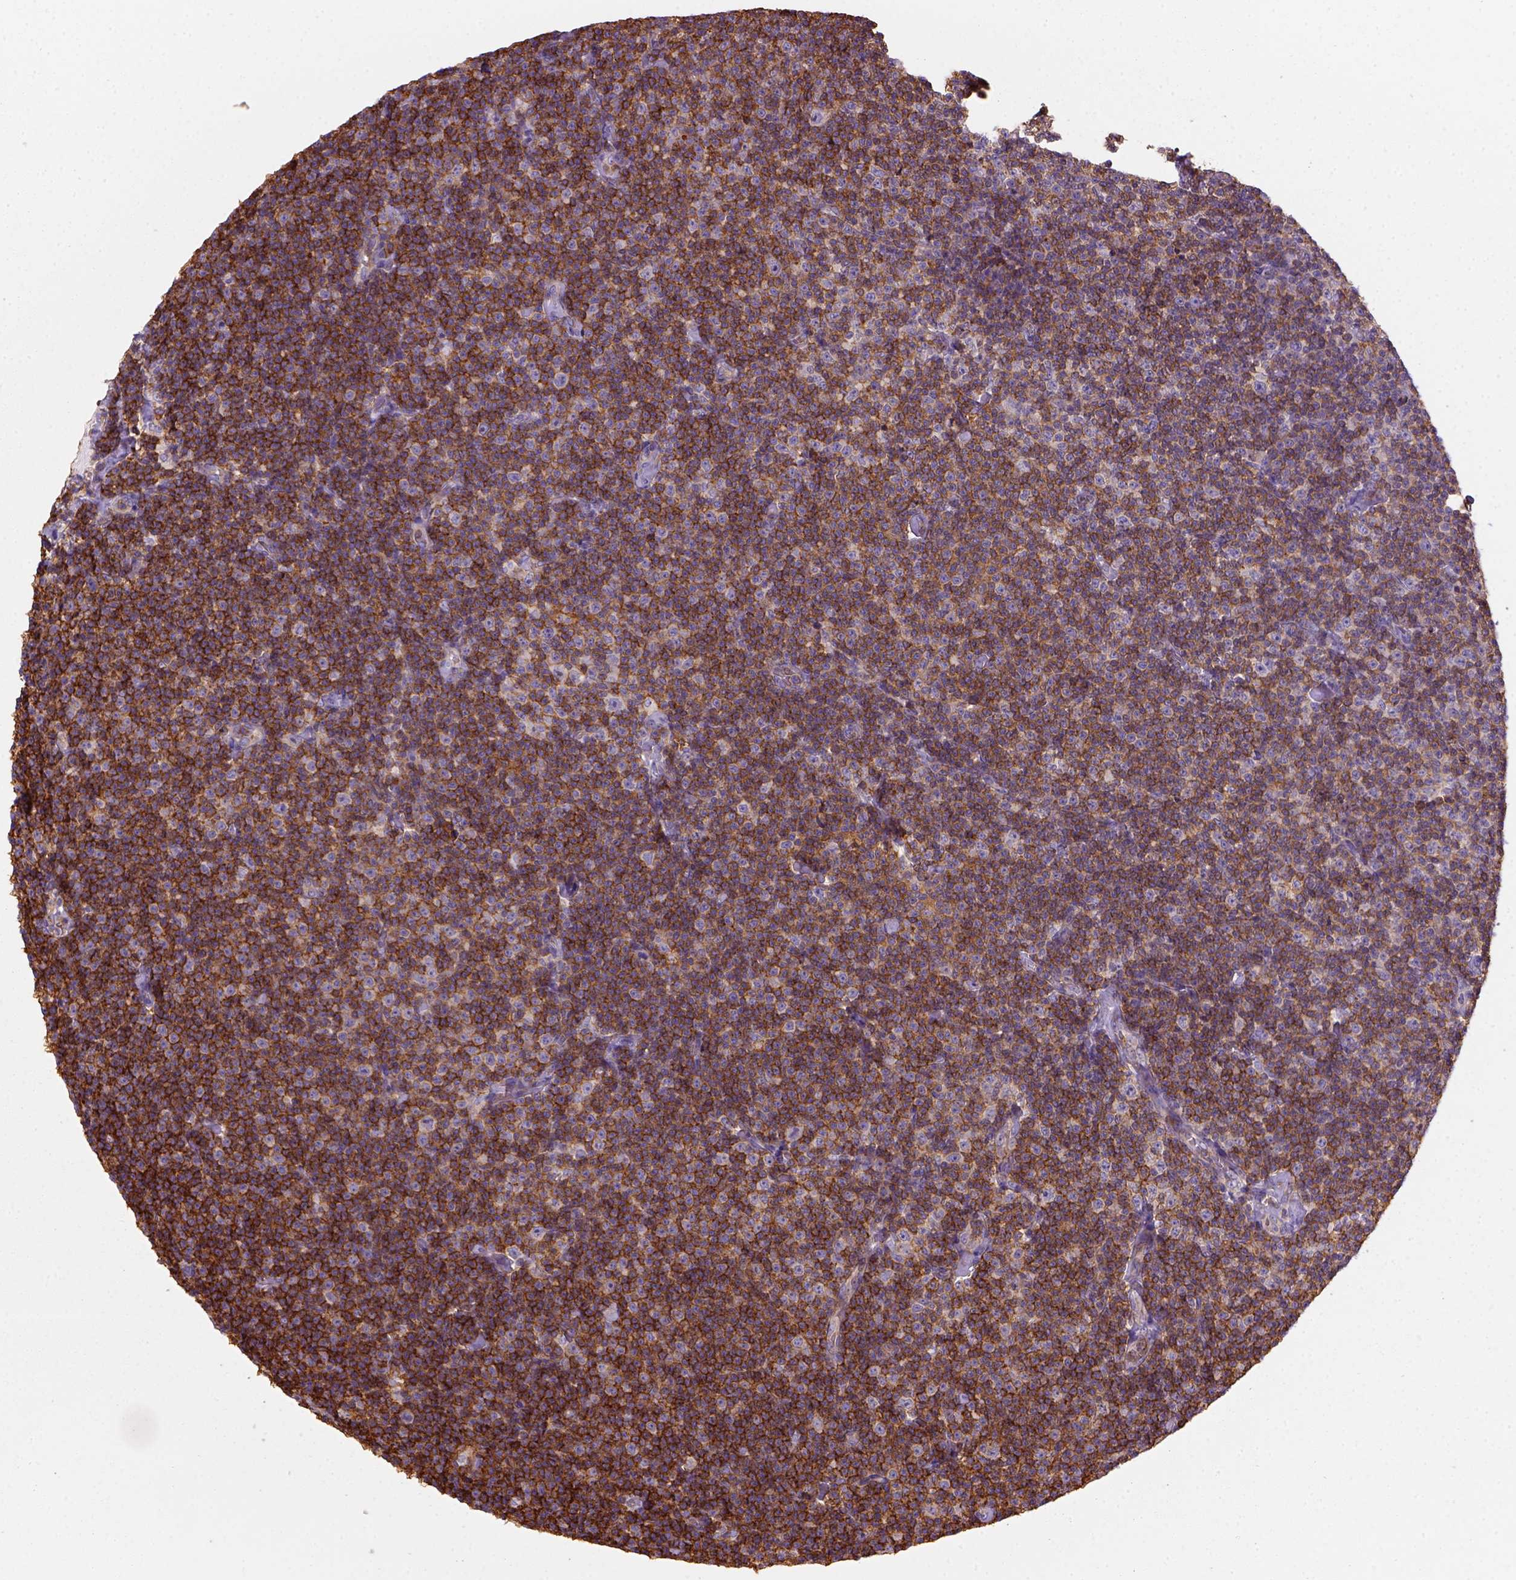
{"staining": {"intensity": "strong", "quantity": ">75%", "location": "cytoplasmic/membranous"}, "tissue": "lymphoma", "cell_type": "Tumor cells", "image_type": "cancer", "snomed": [{"axis": "morphology", "description": "Malignant lymphoma, non-Hodgkin's type, Low grade"}, {"axis": "topography", "description": "Lymph node"}], "caption": "This micrograph demonstrates low-grade malignant lymphoma, non-Hodgkin's type stained with immunohistochemistry to label a protein in brown. The cytoplasmic/membranous of tumor cells show strong positivity for the protein. Nuclei are counter-stained blue.", "gene": "GPRC5D", "patient": {"sex": "male", "age": 81}}